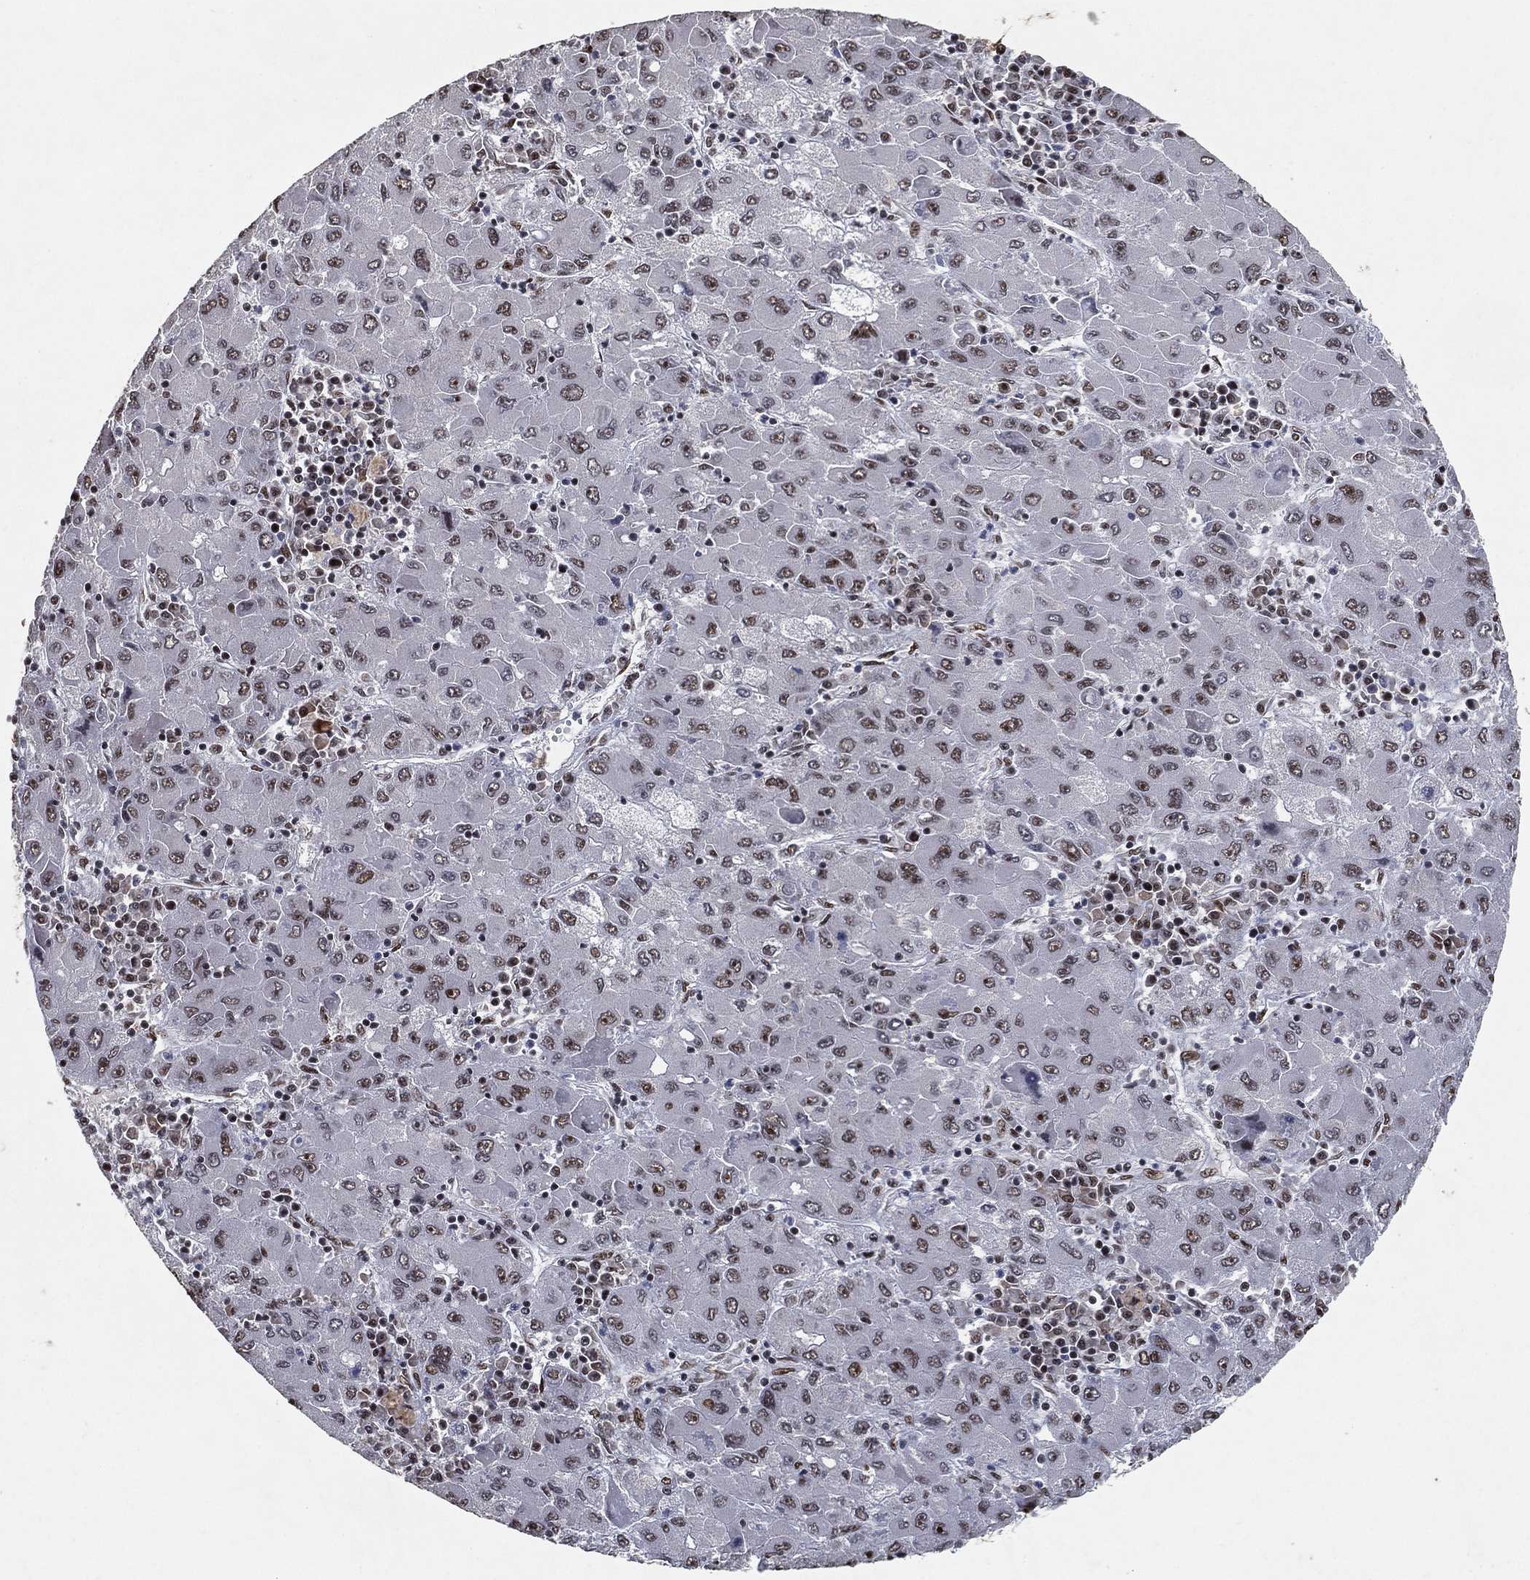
{"staining": {"intensity": "moderate", "quantity": "25%-75%", "location": "nuclear"}, "tissue": "liver cancer", "cell_type": "Tumor cells", "image_type": "cancer", "snomed": [{"axis": "morphology", "description": "Carcinoma, Hepatocellular, NOS"}, {"axis": "topography", "description": "Liver"}], "caption": "High-power microscopy captured an immunohistochemistry histopathology image of hepatocellular carcinoma (liver), revealing moderate nuclear staining in about 25%-75% of tumor cells.", "gene": "DDX27", "patient": {"sex": "male", "age": 75}}